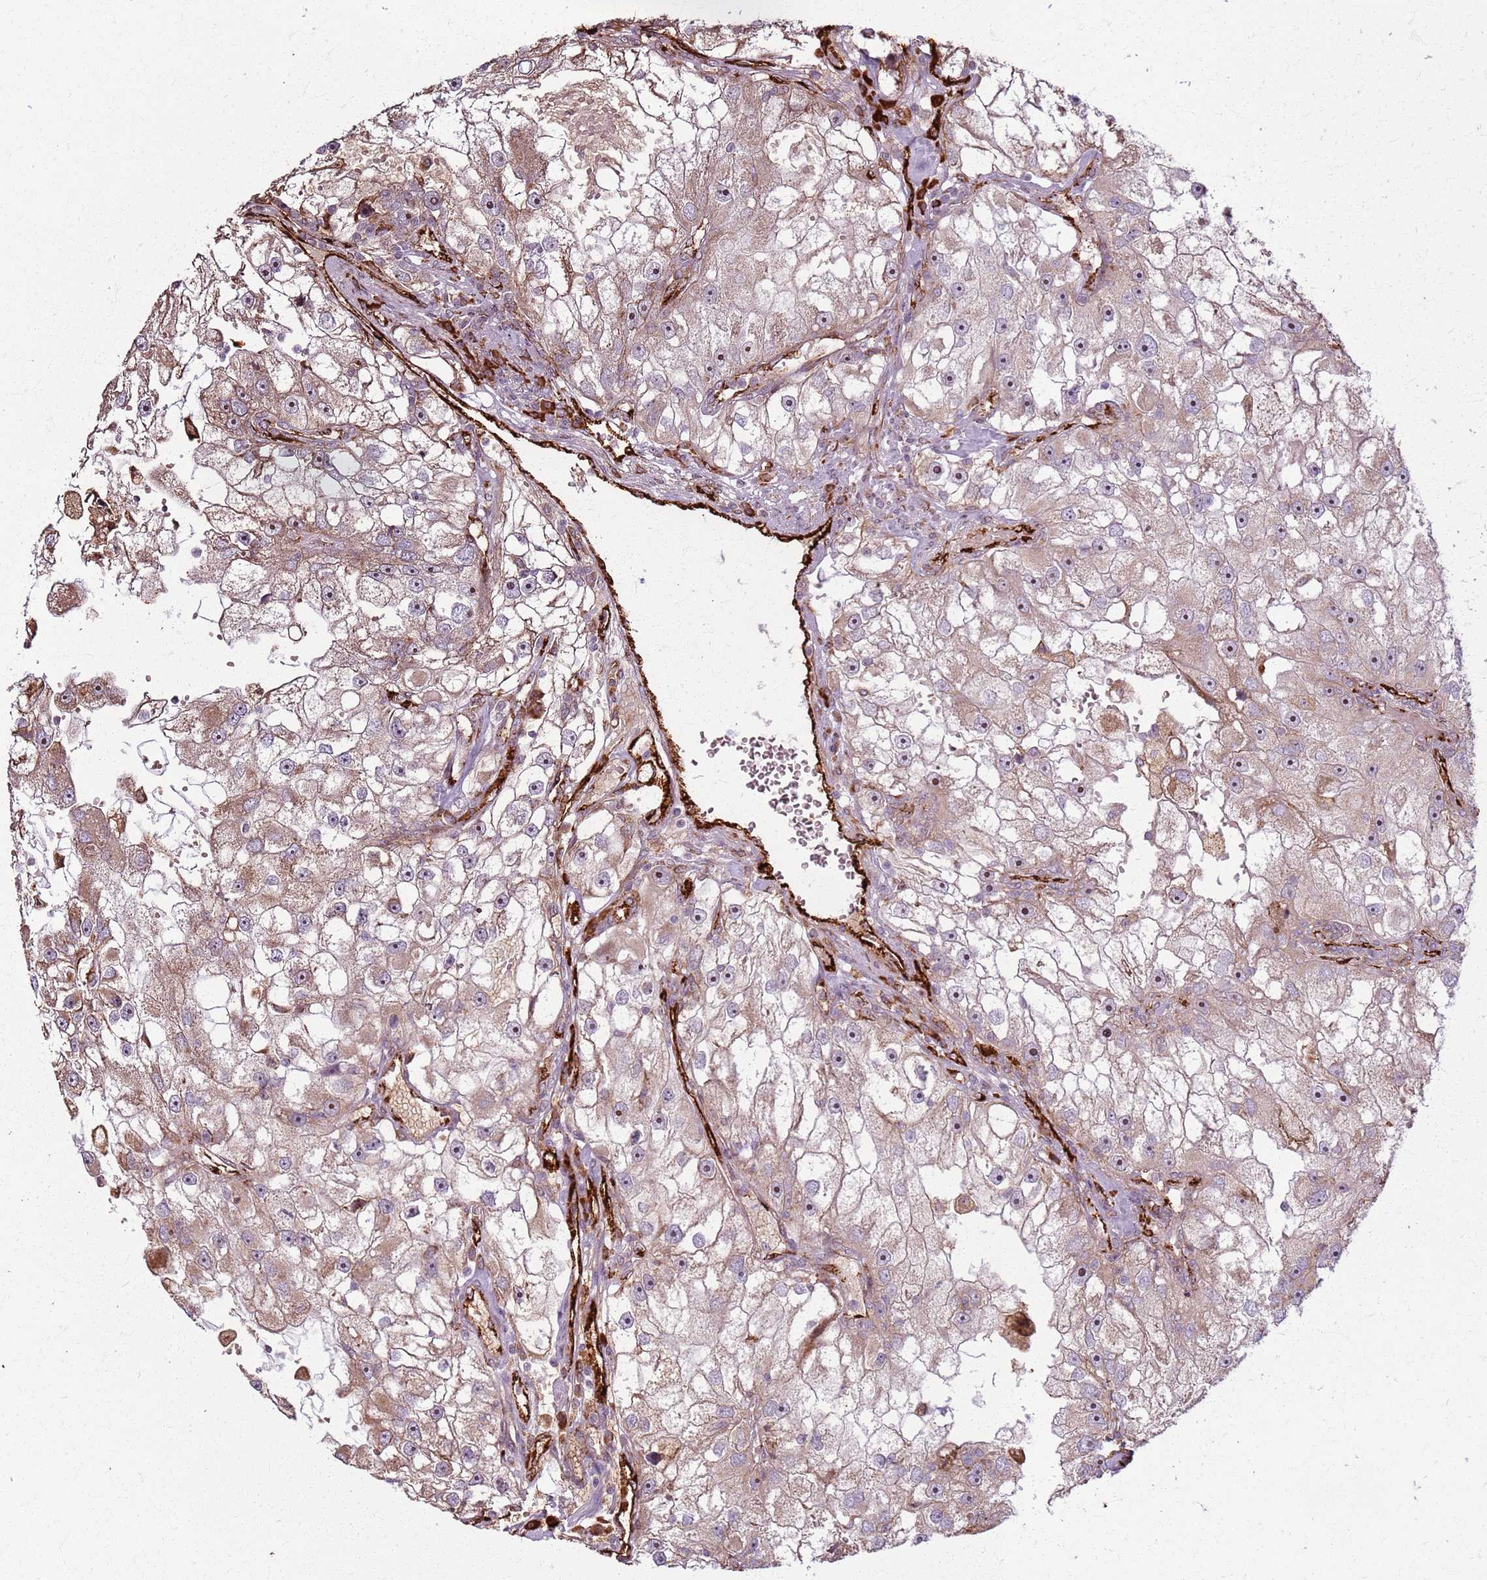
{"staining": {"intensity": "moderate", "quantity": ">75%", "location": "cytoplasmic/membranous,nuclear"}, "tissue": "renal cancer", "cell_type": "Tumor cells", "image_type": "cancer", "snomed": [{"axis": "morphology", "description": "Adenocarcinoma, NOS"}, {"axis": "topography", "description": "Kidney"}], "caption": "This histopathology image reveals IHC staining of renal adenocarcinoma, with medium moderate cytoplasmic/membranous and nuclear staining in about >75% of tumor cells.", "gene": "KRI1", "patient": {"sex": "male", "age": 63}}